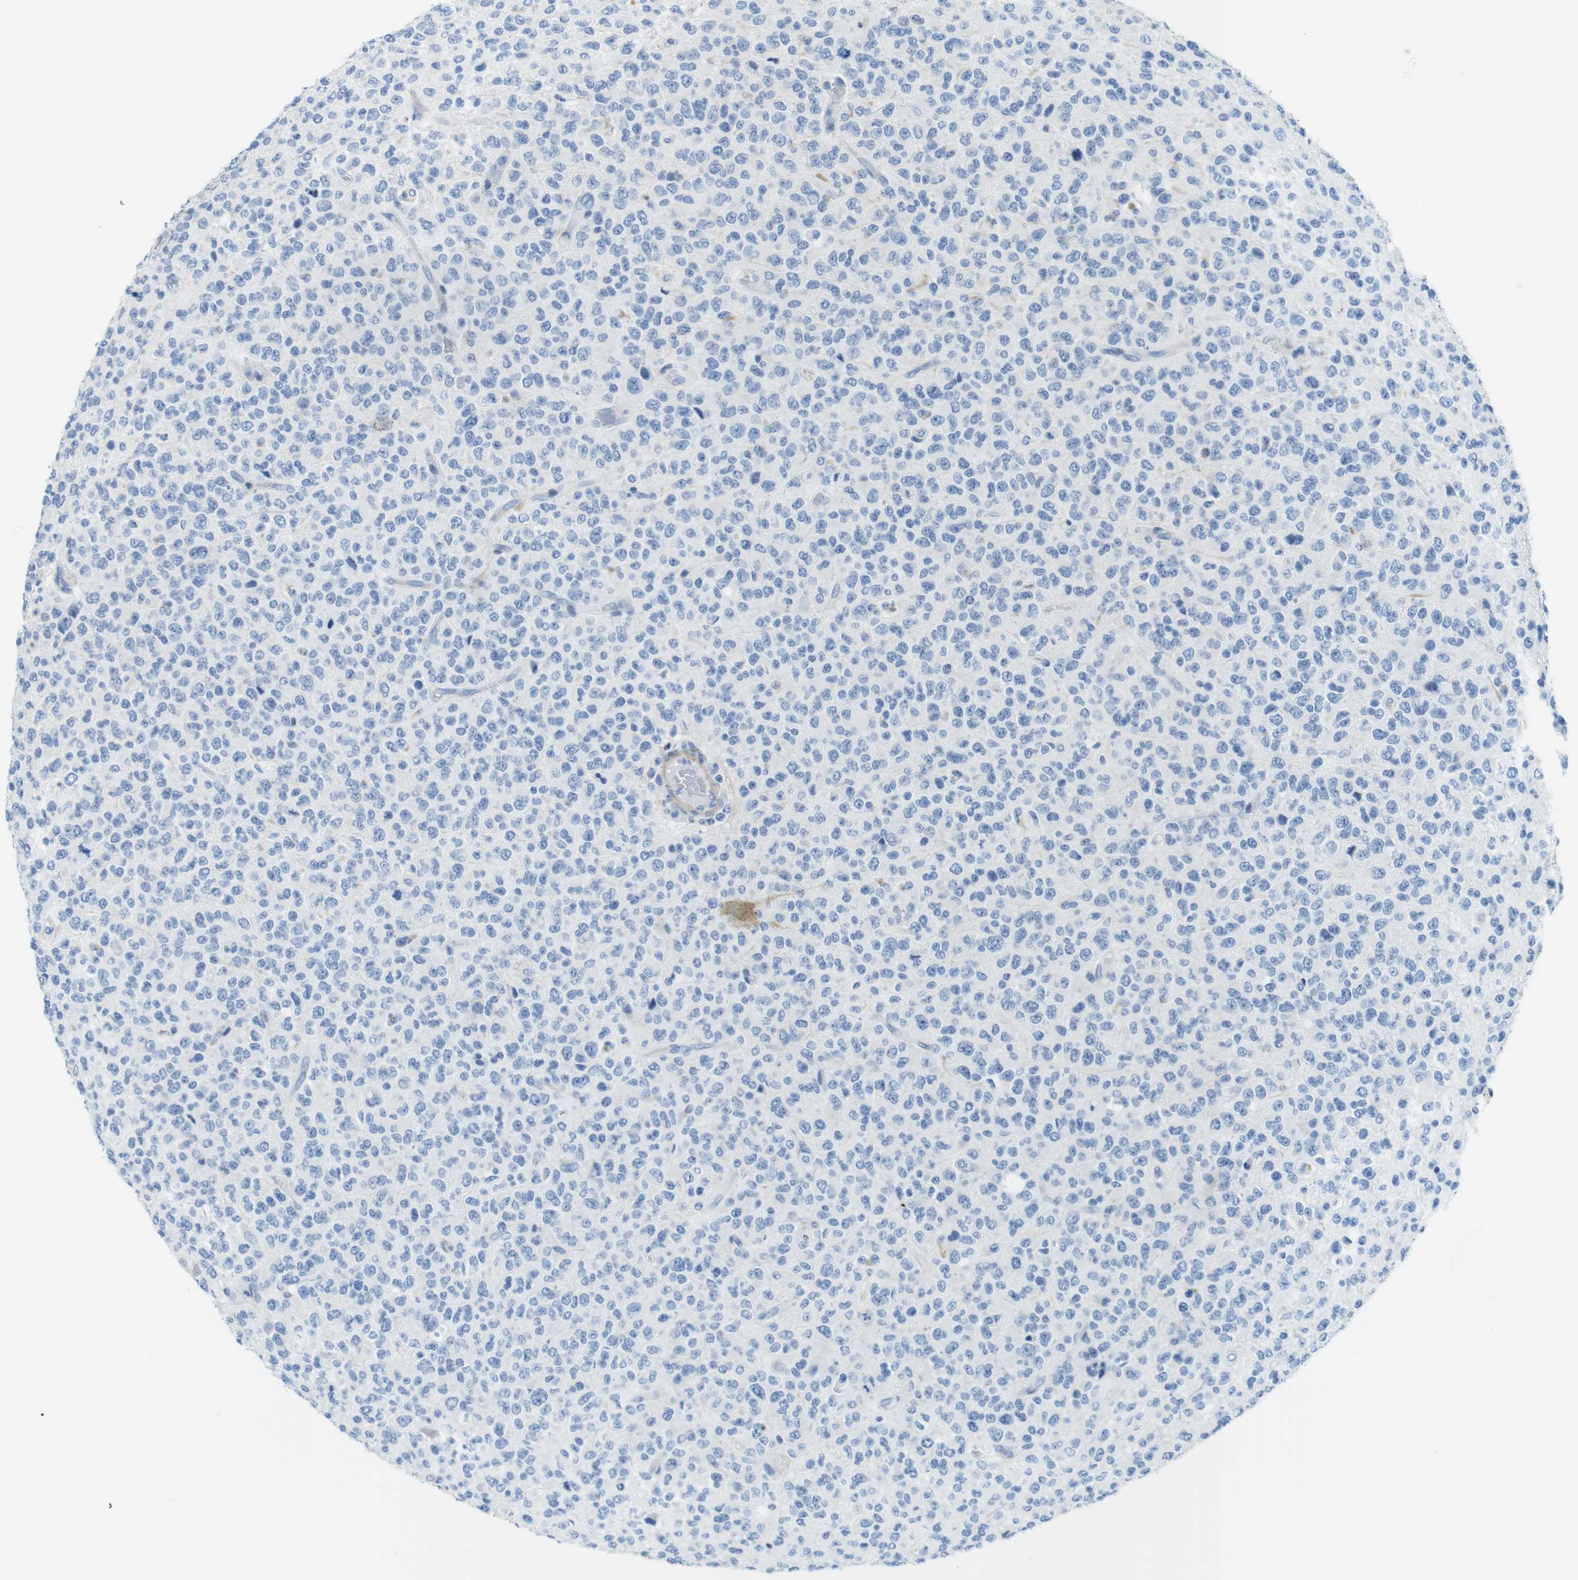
{"staining": {"intensity": "negative", "quantity": "none", "location": "none"}, "tissue": "glioma", "cell_type": "Tumor cells", "image_type": "cancer", "snomed": [{"axis": "morphology", "description": "Glioma, malignant, High grade"}, {"axis": "topography", "description": "pancreas cauda"}], "caption": "DAB immunohistochemical staining of glioma reveals no significant staining in tumor cells.", "gene": "ASIC5", "patient": {"sex": "male", "age": 60}}